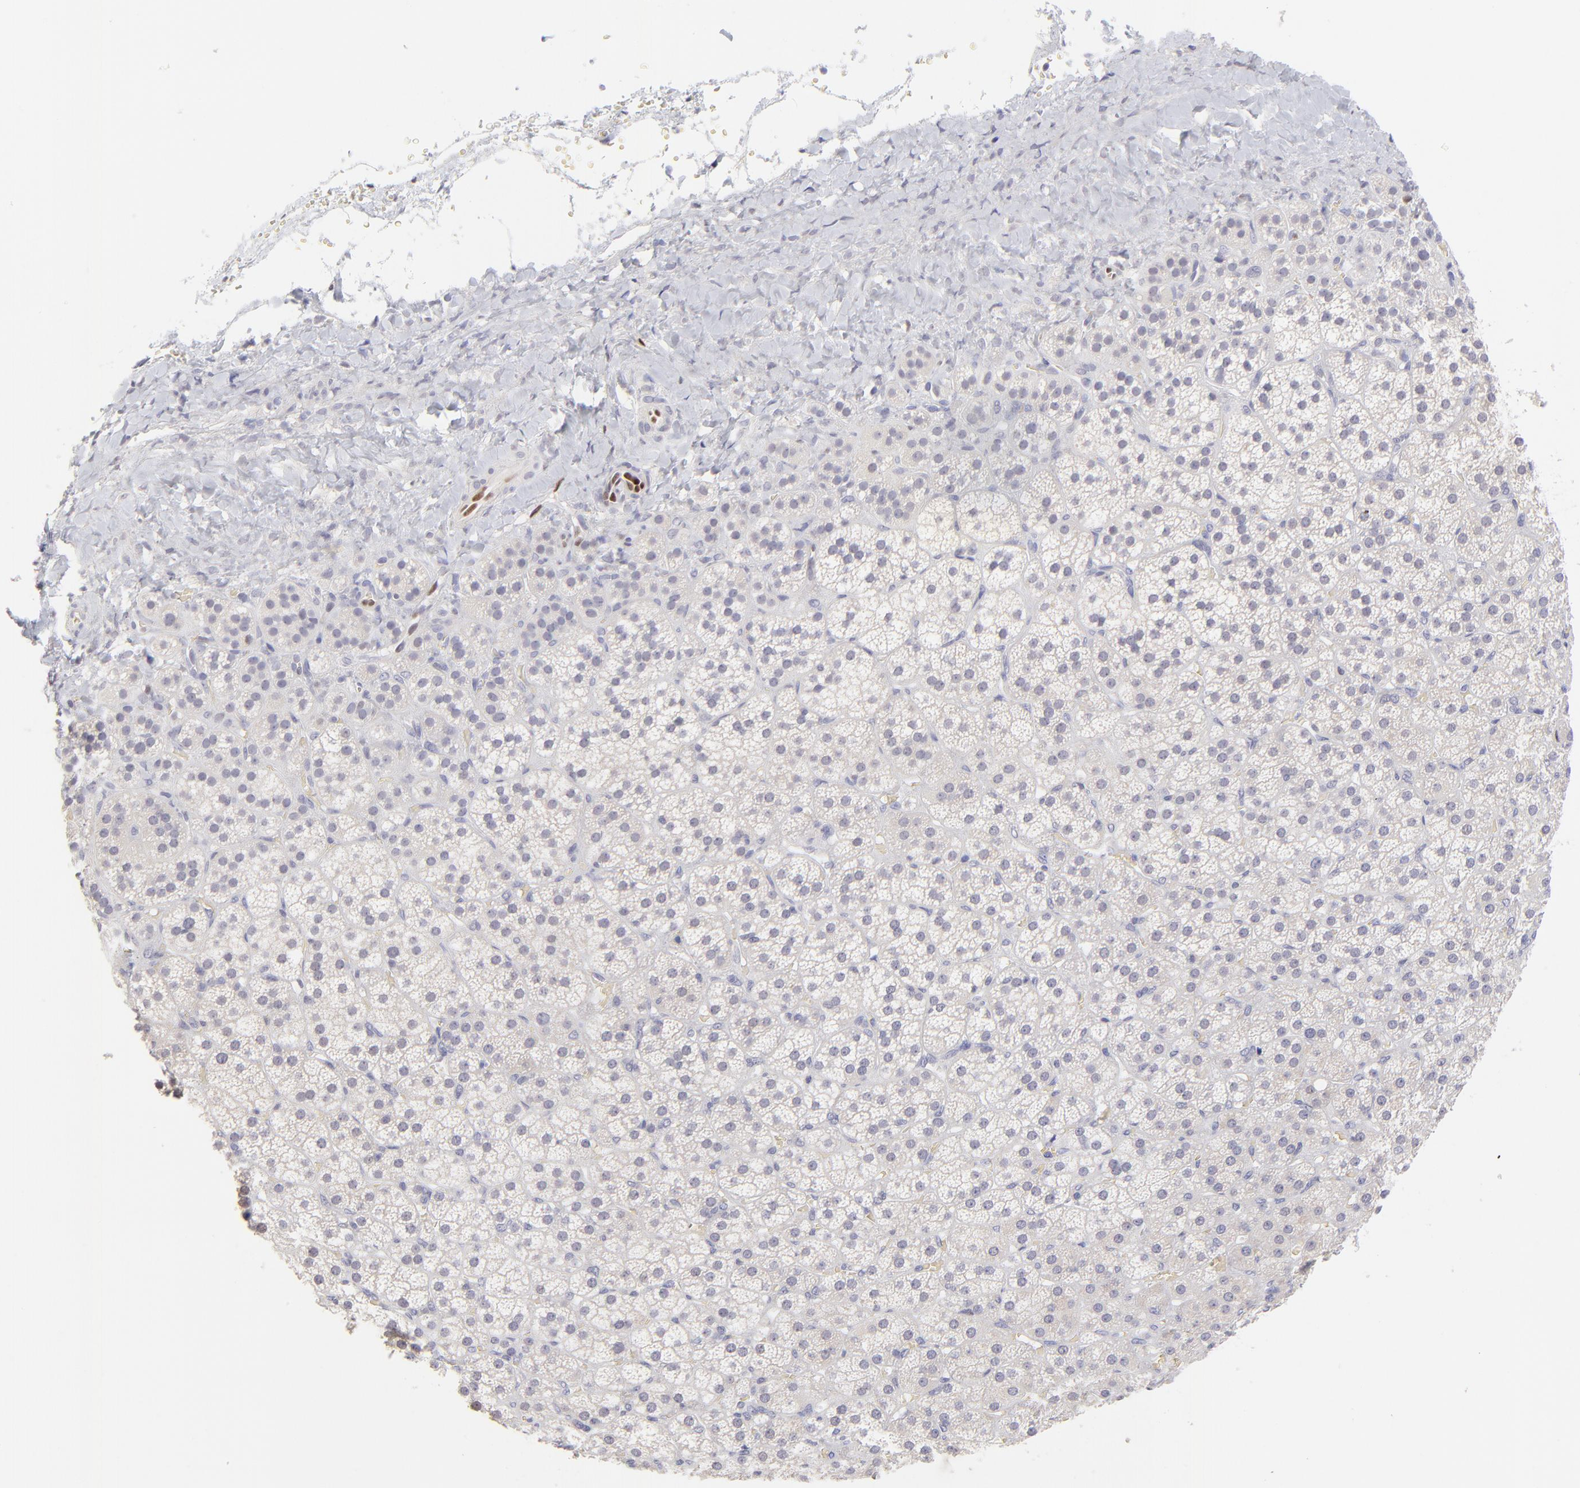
{"staining": {"intensity": "weak", "quantity": "<25%", "location": "nuclear"}, "tissue": "adrenal gland", "cell_type": "Glandular cells", "image_type": "normal", "snomed": [{"axis": "morphology", "description": "Normal tissue, NOS"}, {"axis": "topography", "description": "Adrenal gland"}], "caption": "A photomicrograph of adrenal gland stained for a protein demonstrates no brown staining in glandular cells.", "gene": "KLF4", "patient": {"sex": "female", "age": 71}}